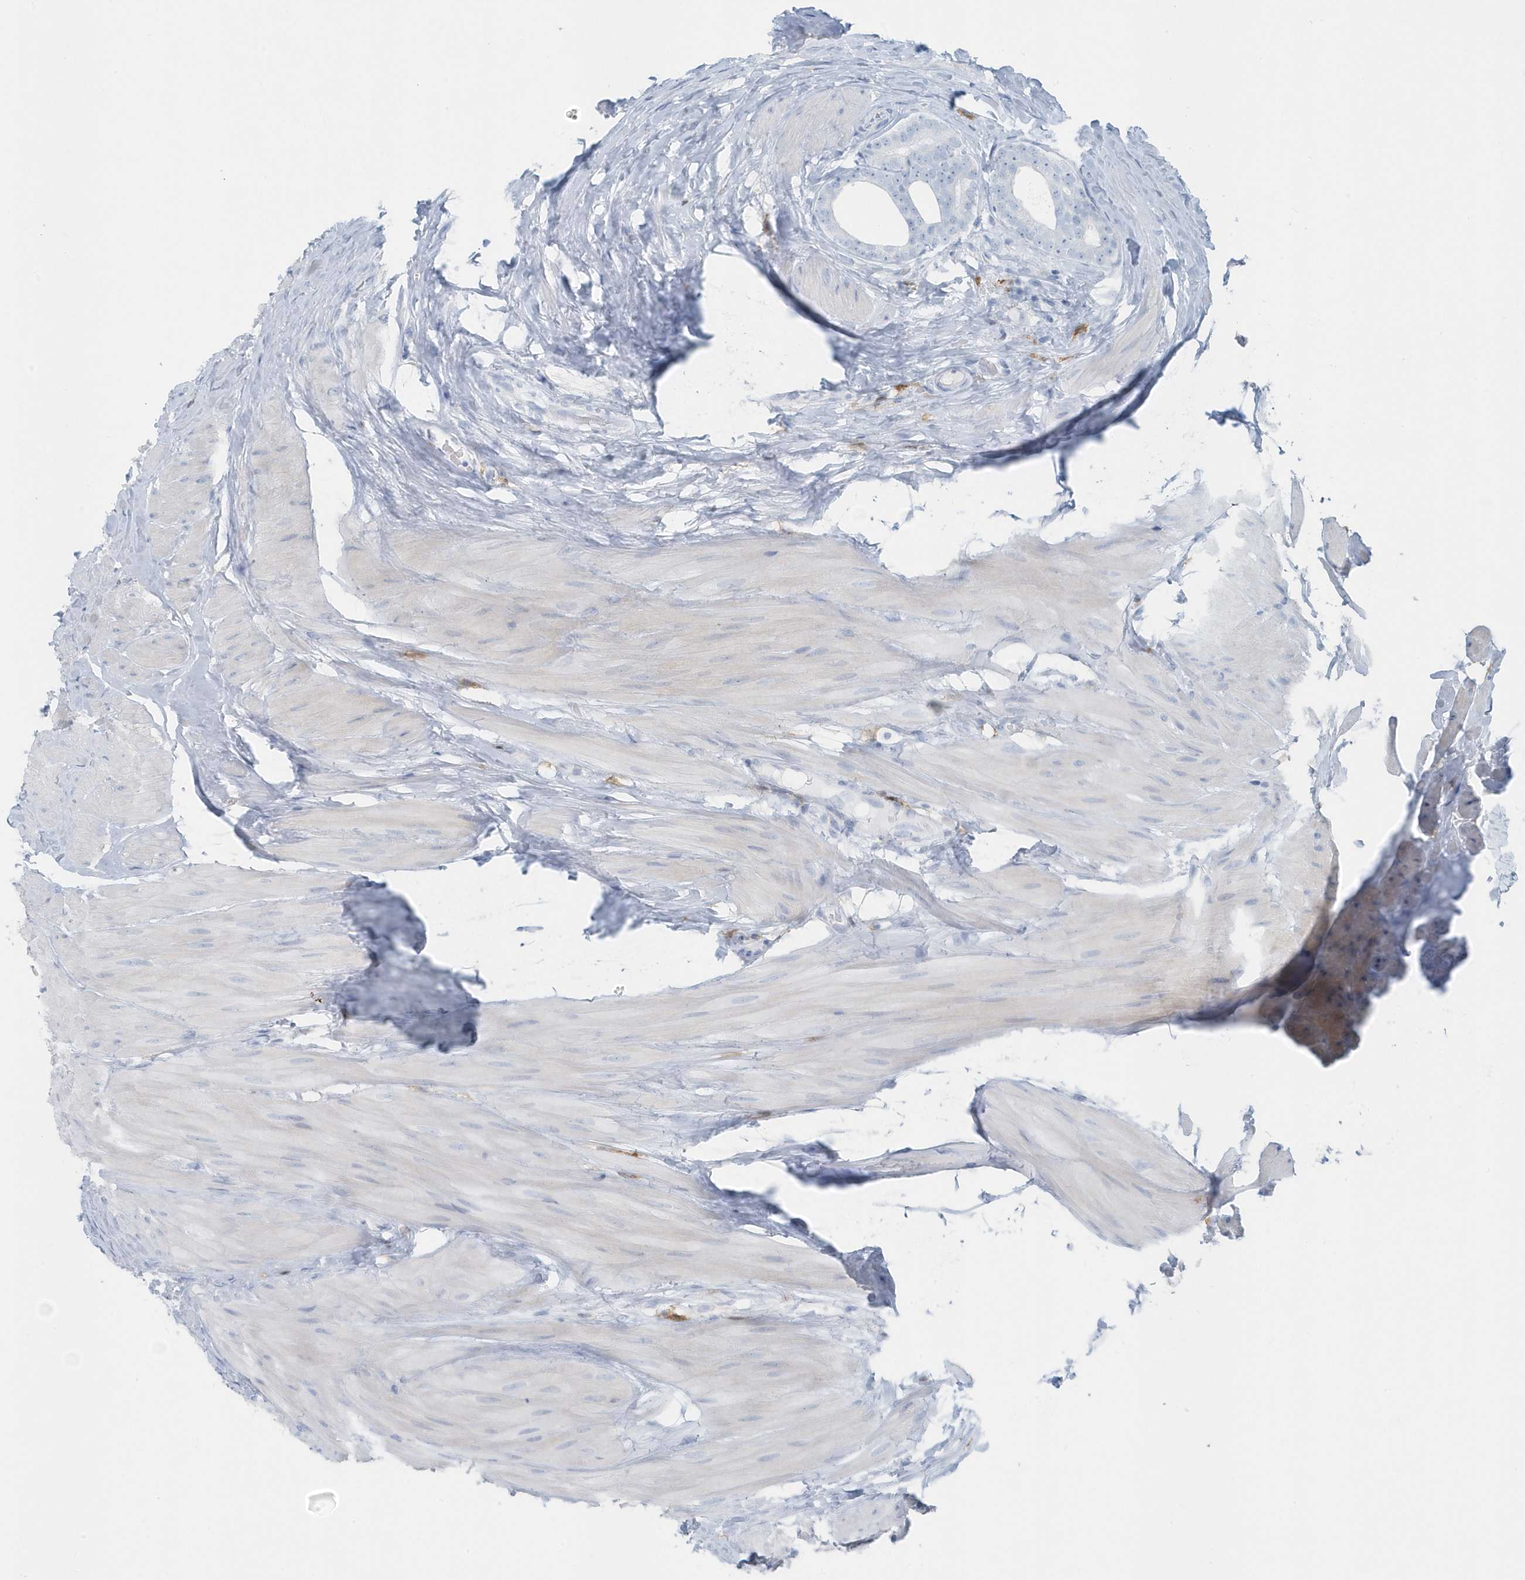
{"staining": {"intensity": "negative", "quantity": "none", "location": "none"}, "tissue": "prostate cancer", "cell_type": "Tumor cells", "image_type": "cancer", "snomed": [{"axis": "morphology", "description": "Adenocarcinoma, High grade"}, {"axis": "topography", "description": "Prostate"}], "caption": "Prostate cancer (adenocarcinoma (high-grade)) was stained to show a protein in brown. There is no significant positivity in tumor cells. Brightfield microscopy of immunohistochemistry stained with DAB (3,3'-diaminobenzidine) (brown) and hematoxylin (blue), captured at high magnification.", "gene": "FAM98A", "patient": {"sex": "male", "age": 56}}